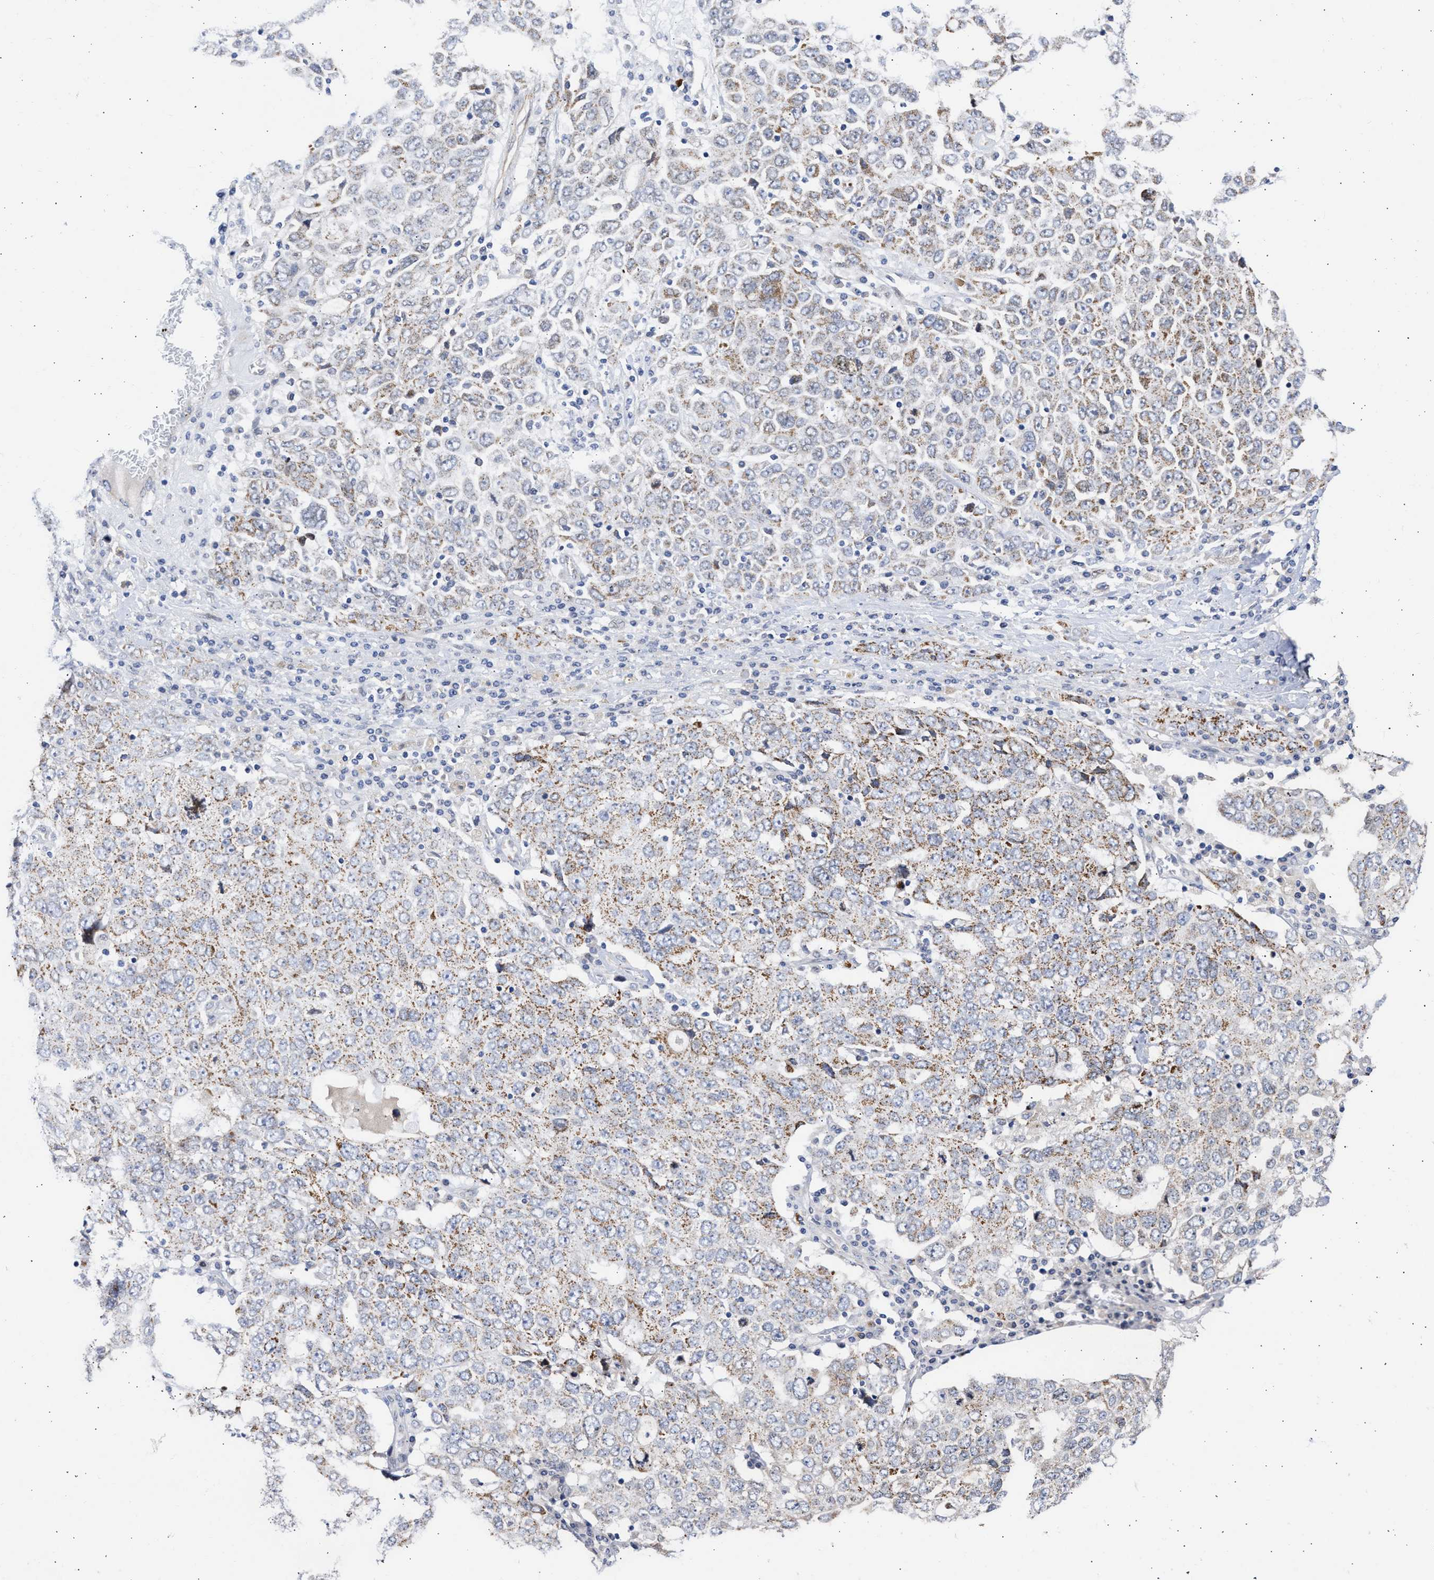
{"staining": {"intensity": "moderate", "quantity": "<25%", "location": "cytoplasmic/membranous"}, "tissue": "ovarian cancer", "cell_type": "Tumor cells", "image_type": "cancer", "snomed": [{"axis": "morphology", "description": "Carcinoma, endometroid"}, {"axis": "topography", "description": "Ovary"}], "caption": "DAB (3,3'-diaminobenzidine) immunohistochemical staining of human endometroid carcinoma (ovarian) displays moderate cytoplasmic/membranous protein staining in about <25% of tumor cells.", "gene": "NUP35", "patient": {"sex": "female", "age": 62}}